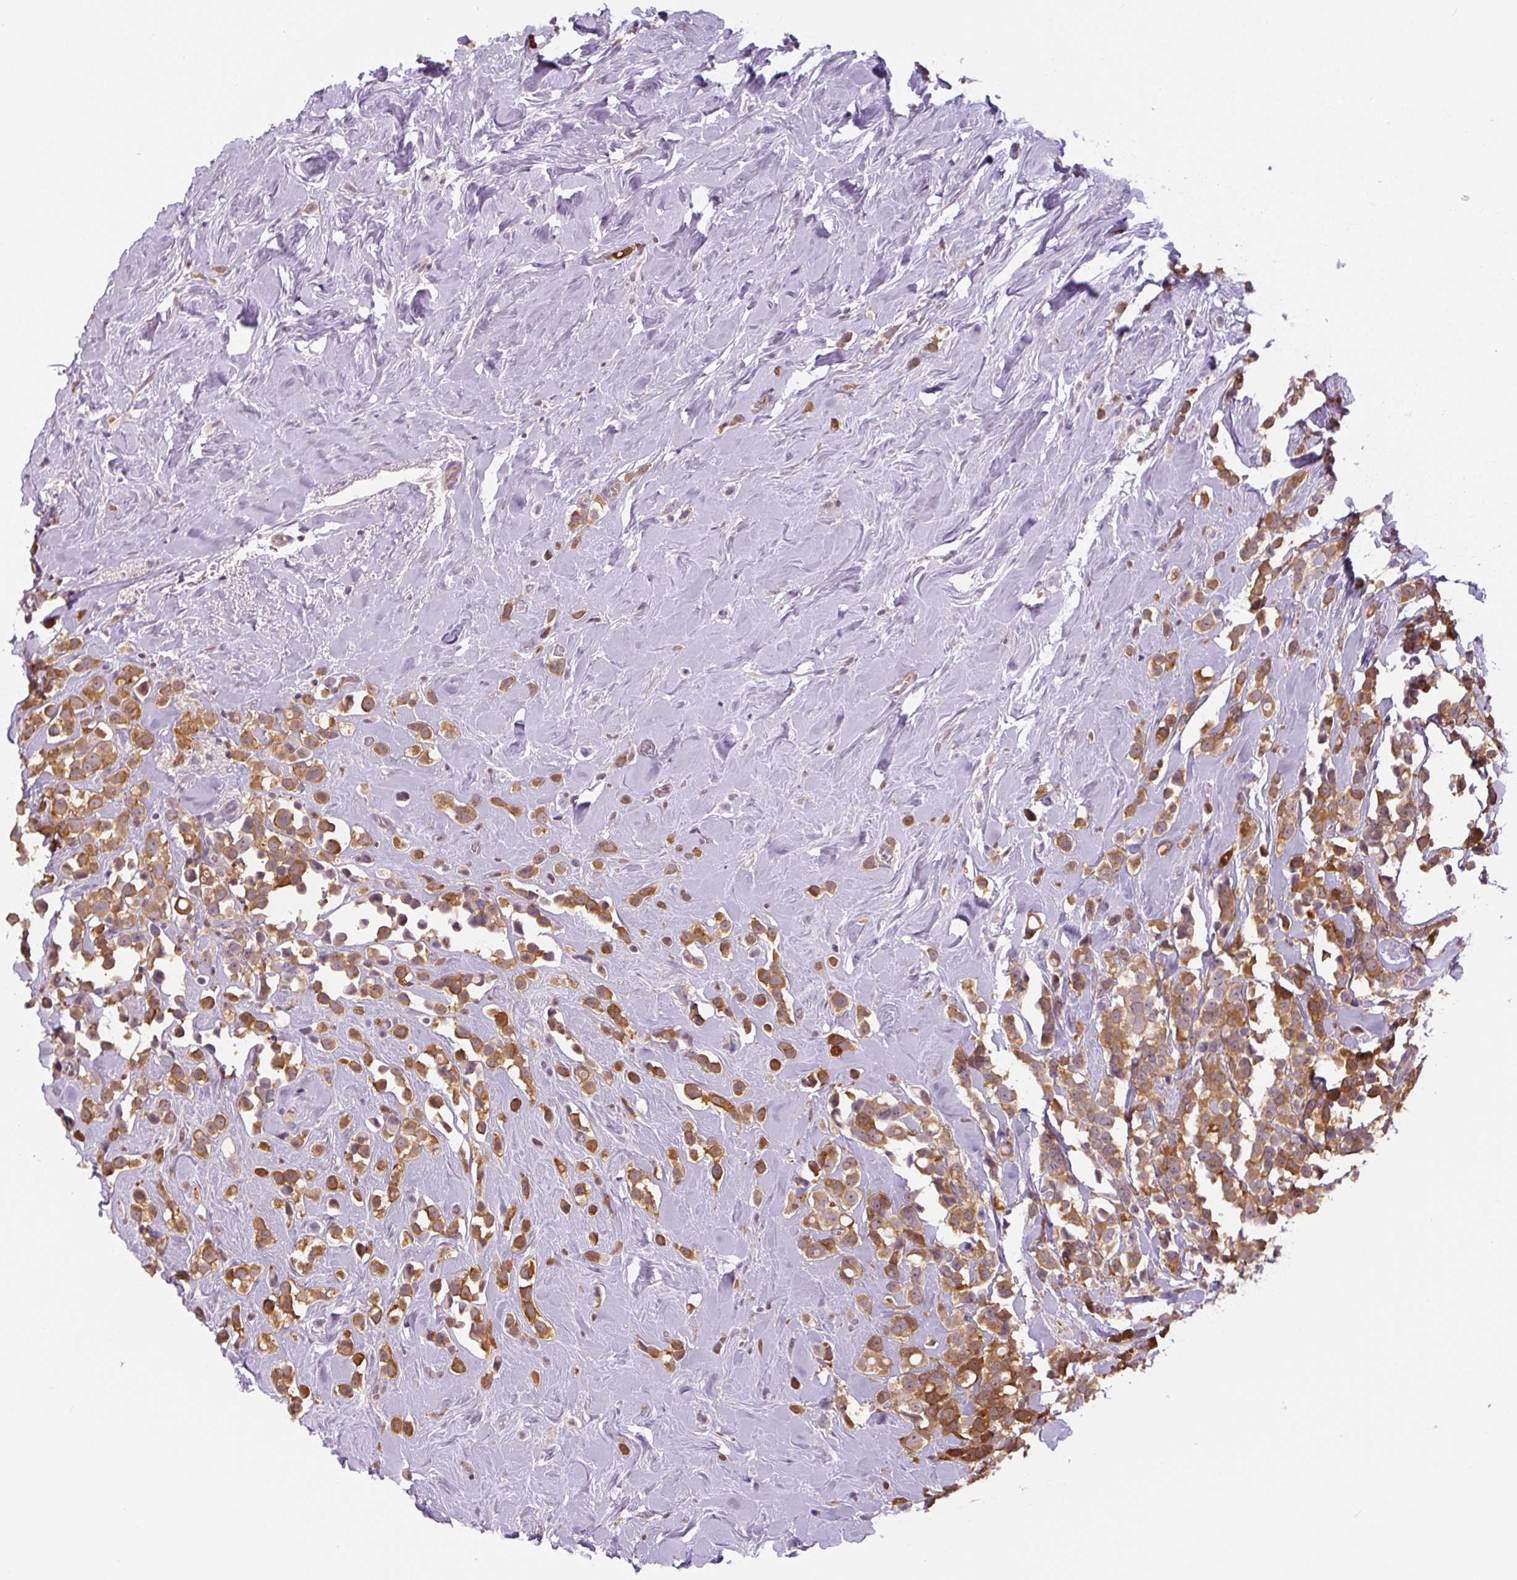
{"staining": {"intensity": "moderate", "quantity": ">75%", "location": "cytoplasmic/membranous"}, "tissue": "breast cancer", "cell_type": "Tumor cells", "image_type": "cancer", "snomed": [{"axis": "morphology", "description": "Duct carcinoma"}, {"axis": "topography", "description": "Breast"}], "caption": "Immunohistochemical staining of human breast cancer reveals medium levels of moderate cytoplasmic/membranous protein positivity in about >75% of tumor cells.", "gene": "SPSB2", "patient": {"sex": "female", "age": 80}}